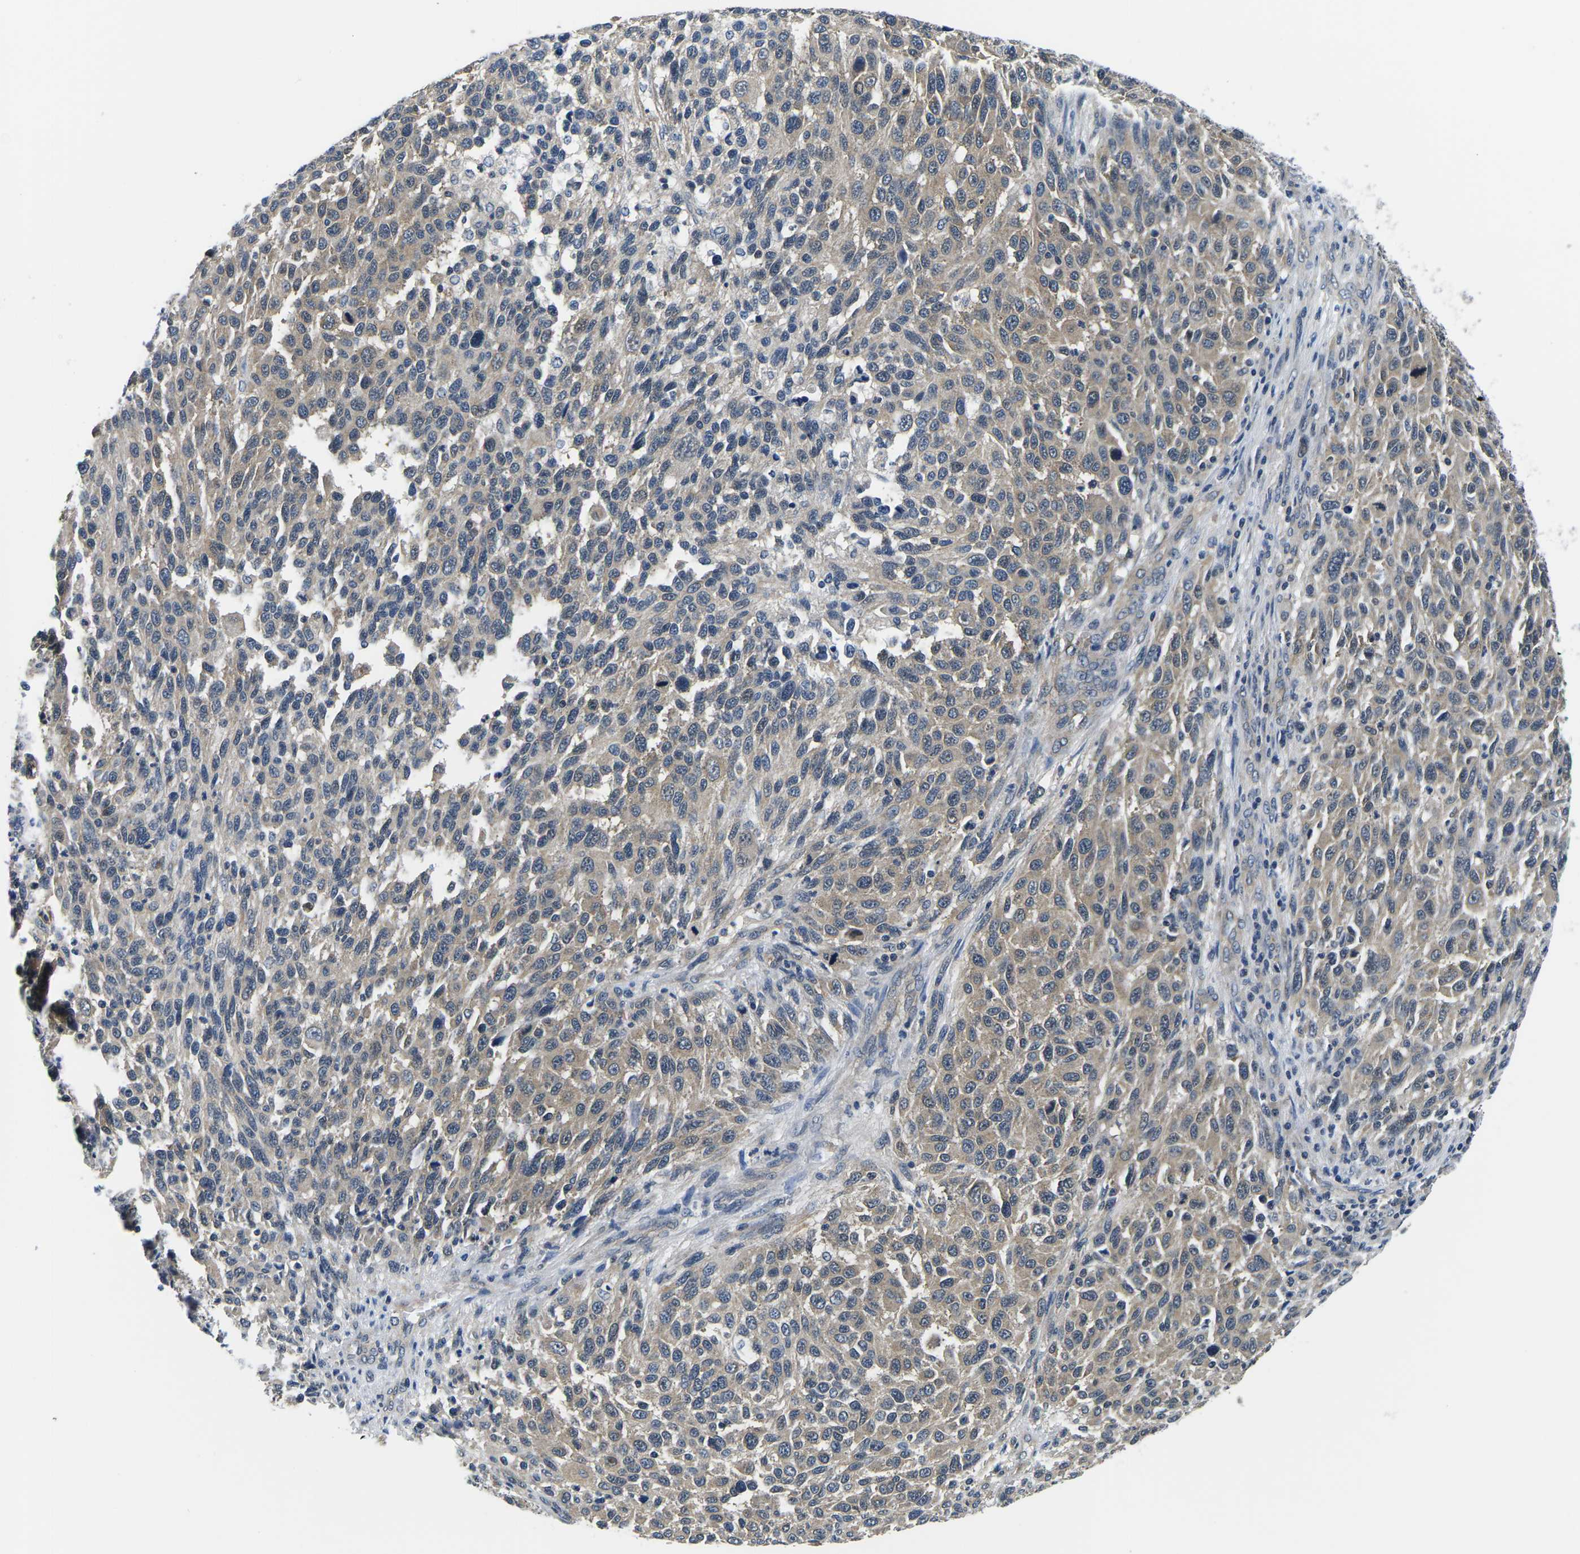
{"staining": {"intensity": "moderate", "quantity": ">75%", "location": "cytoplasmic/membranous"}, "tissue": "melanoma", "cell_type": "Tumor cells", "image_type": "cancer", "snomed": [{"axis": "morphology", "description": "Malignant melanoma, Metastatic site"}, {"axis": "topography", "description": "Lymph node"}], "caption": "A brown stain labels moderate cytoplasmic/membranous staining of a protein in human melanoma tumor cells. (Stains: DAB (3,3'-diaminobenzidine) in brown, nuclei in blue, Microscopy: brightfield microscopy at high magnification).", "gene": "GSK3B", "patient": {"sex": "male", "age": 61}}